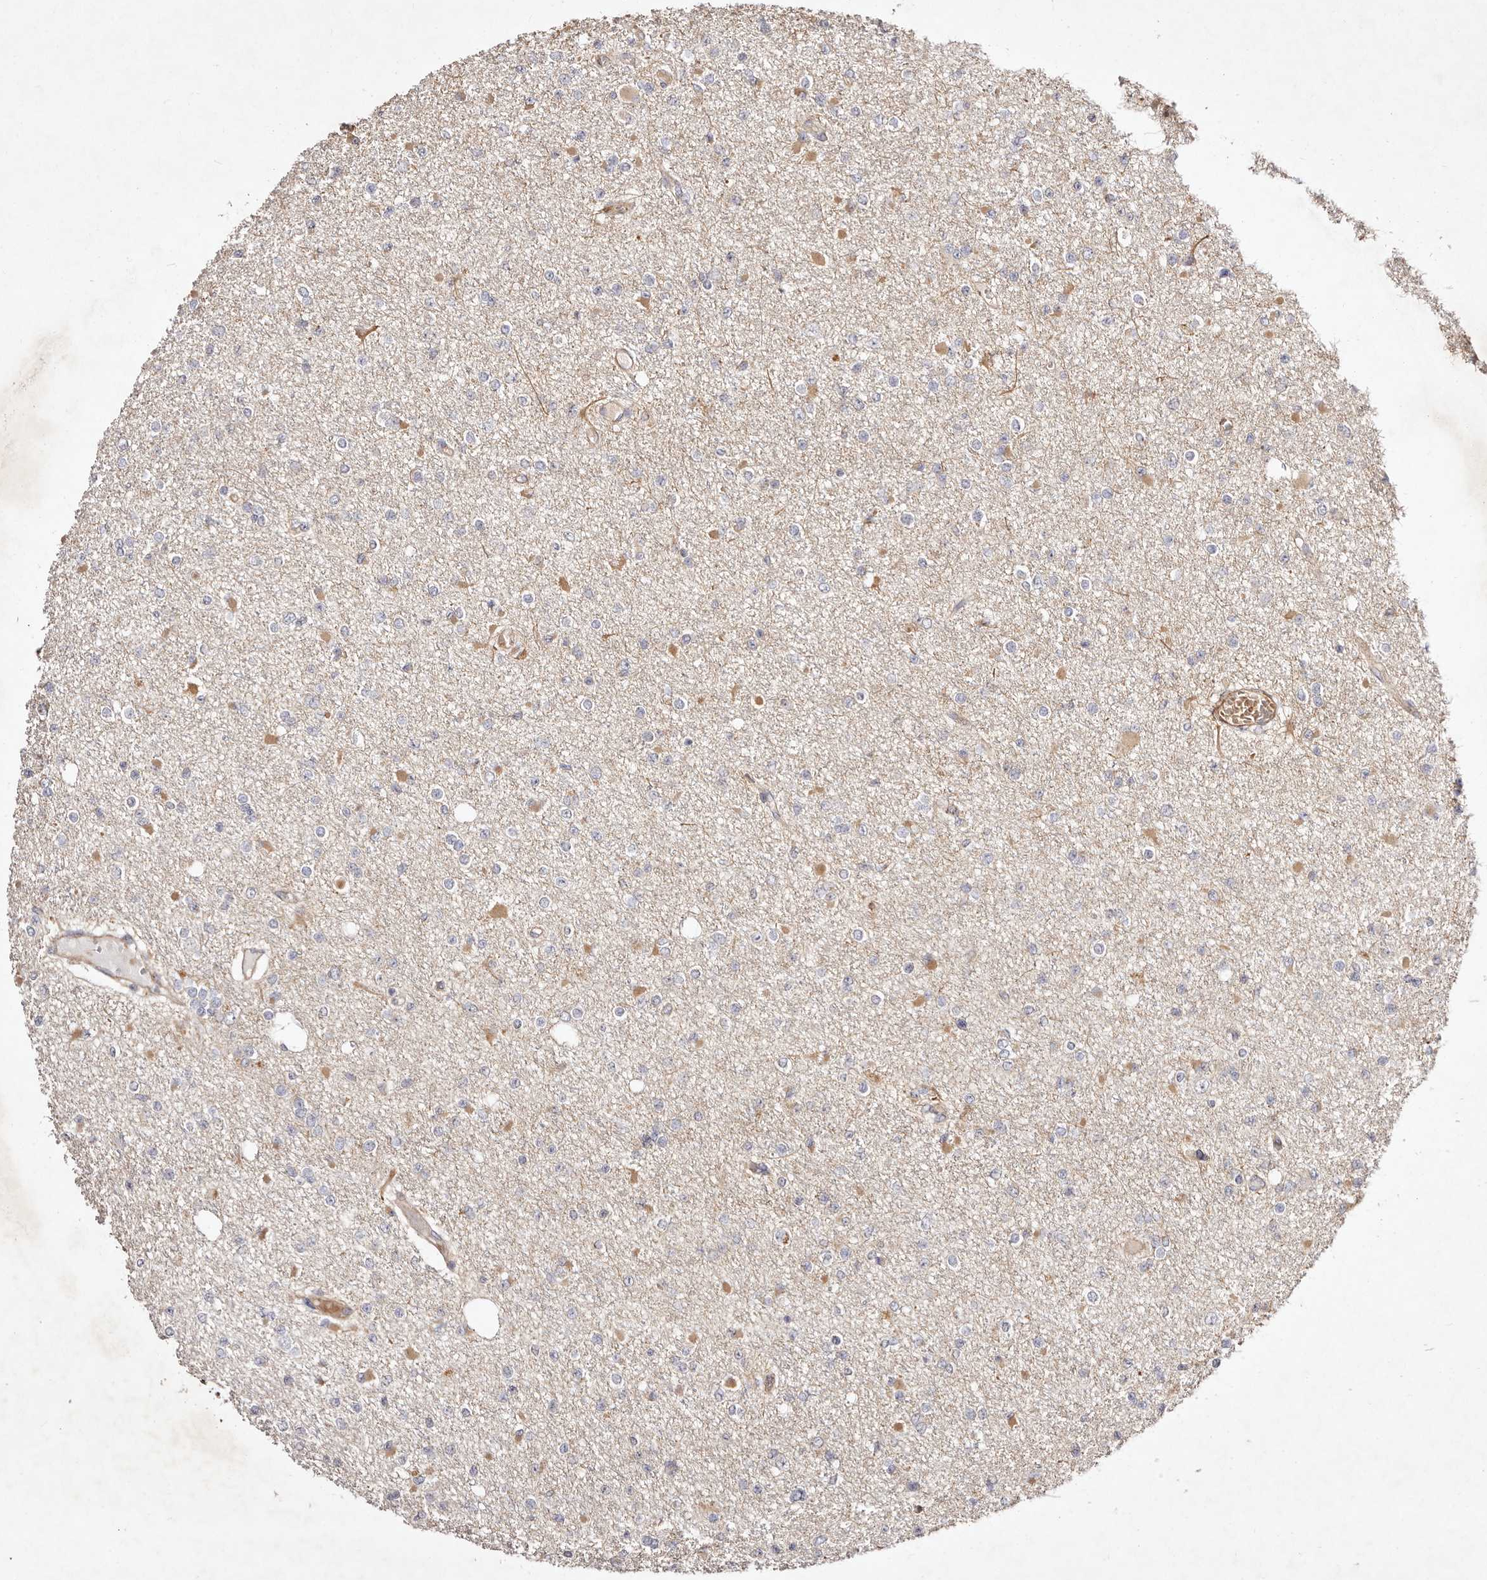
{"staining": {"intensity": "negative", "quantity": "none", "location": "none"}, "tissue": "glioma", "cell_type": "Tumor cells", "image_type": "cancer", "snomed": [{"axis": "morphology", "description": "Glioma, malignant, Low grade"}, {"axis": "topography", "description": "Brain"}], "caption": "IHC photomicrograph of neoplastic tissue: glioma stained with DAB displays no significant protein expression in tumor cells. (DAB IHC with hematoxylin counter stain).", "gene": "MTMR11", "patient": {"sex": "female", "age": 22}}